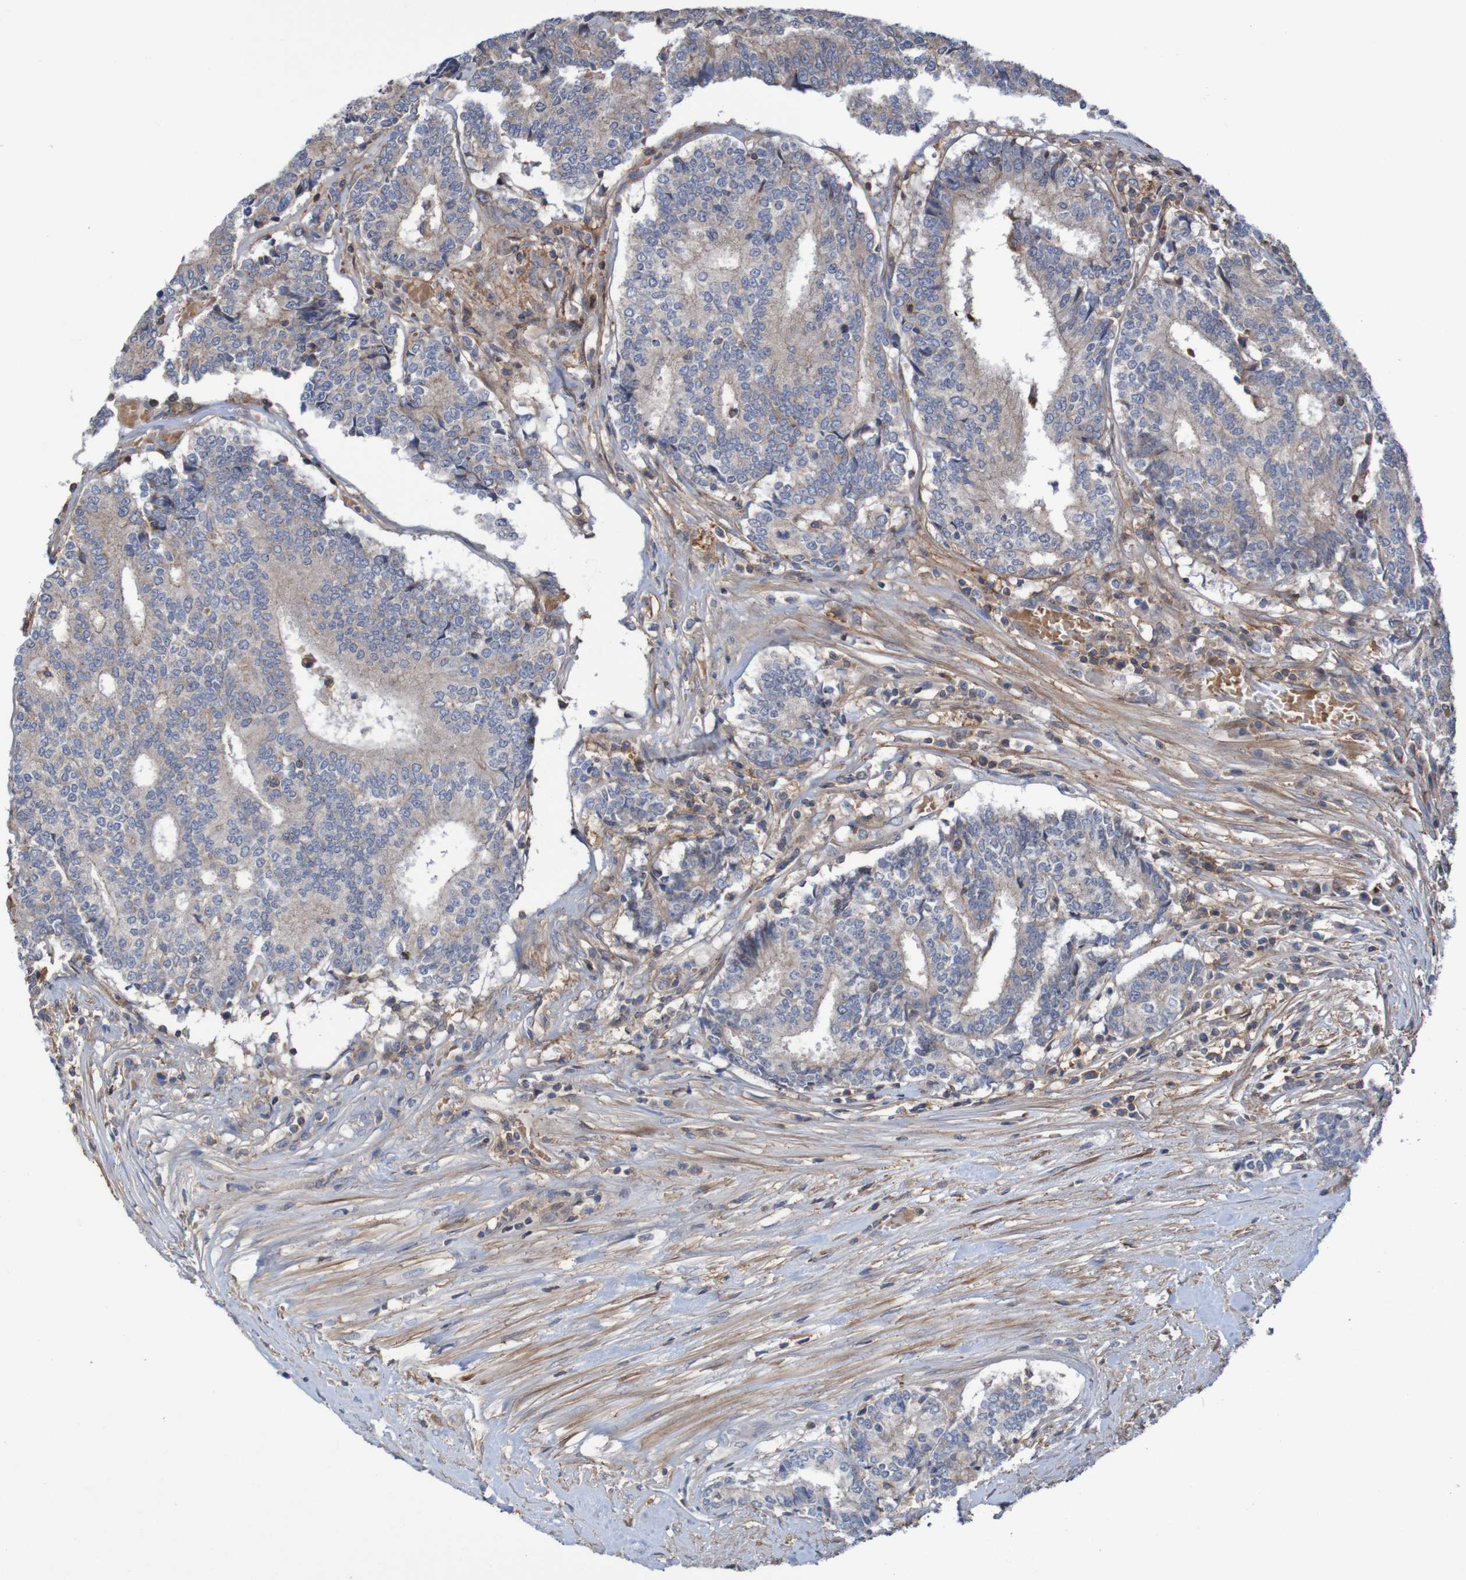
{"staining": {"intensity": "weak", "quantity": ">75%", "location": "cytoplasmic/membranous"}, "tissue": "prostate cancer", "cell_type": "Tumor cells", "image_type": "cancer", "snomed": [{"axis": "morphology", "description": "Normal tissue, NOS"}, {"axis": "morphology", "description": "Adenocarcinoma, High grade"}, {"axis": "topography", "description": "Prostate"}, {"axis": "topography", "description": "Seminal veicle"}], "caption": "Immunohistochemistry of human high-grade adenocarcinoma (prostate) demonstrates low levels of weak cytoplasmic/membranous expression in approximately >75% of tumor cells.", "gene": "PDGFB", "patient": {"sex": "male", "age": 55}}